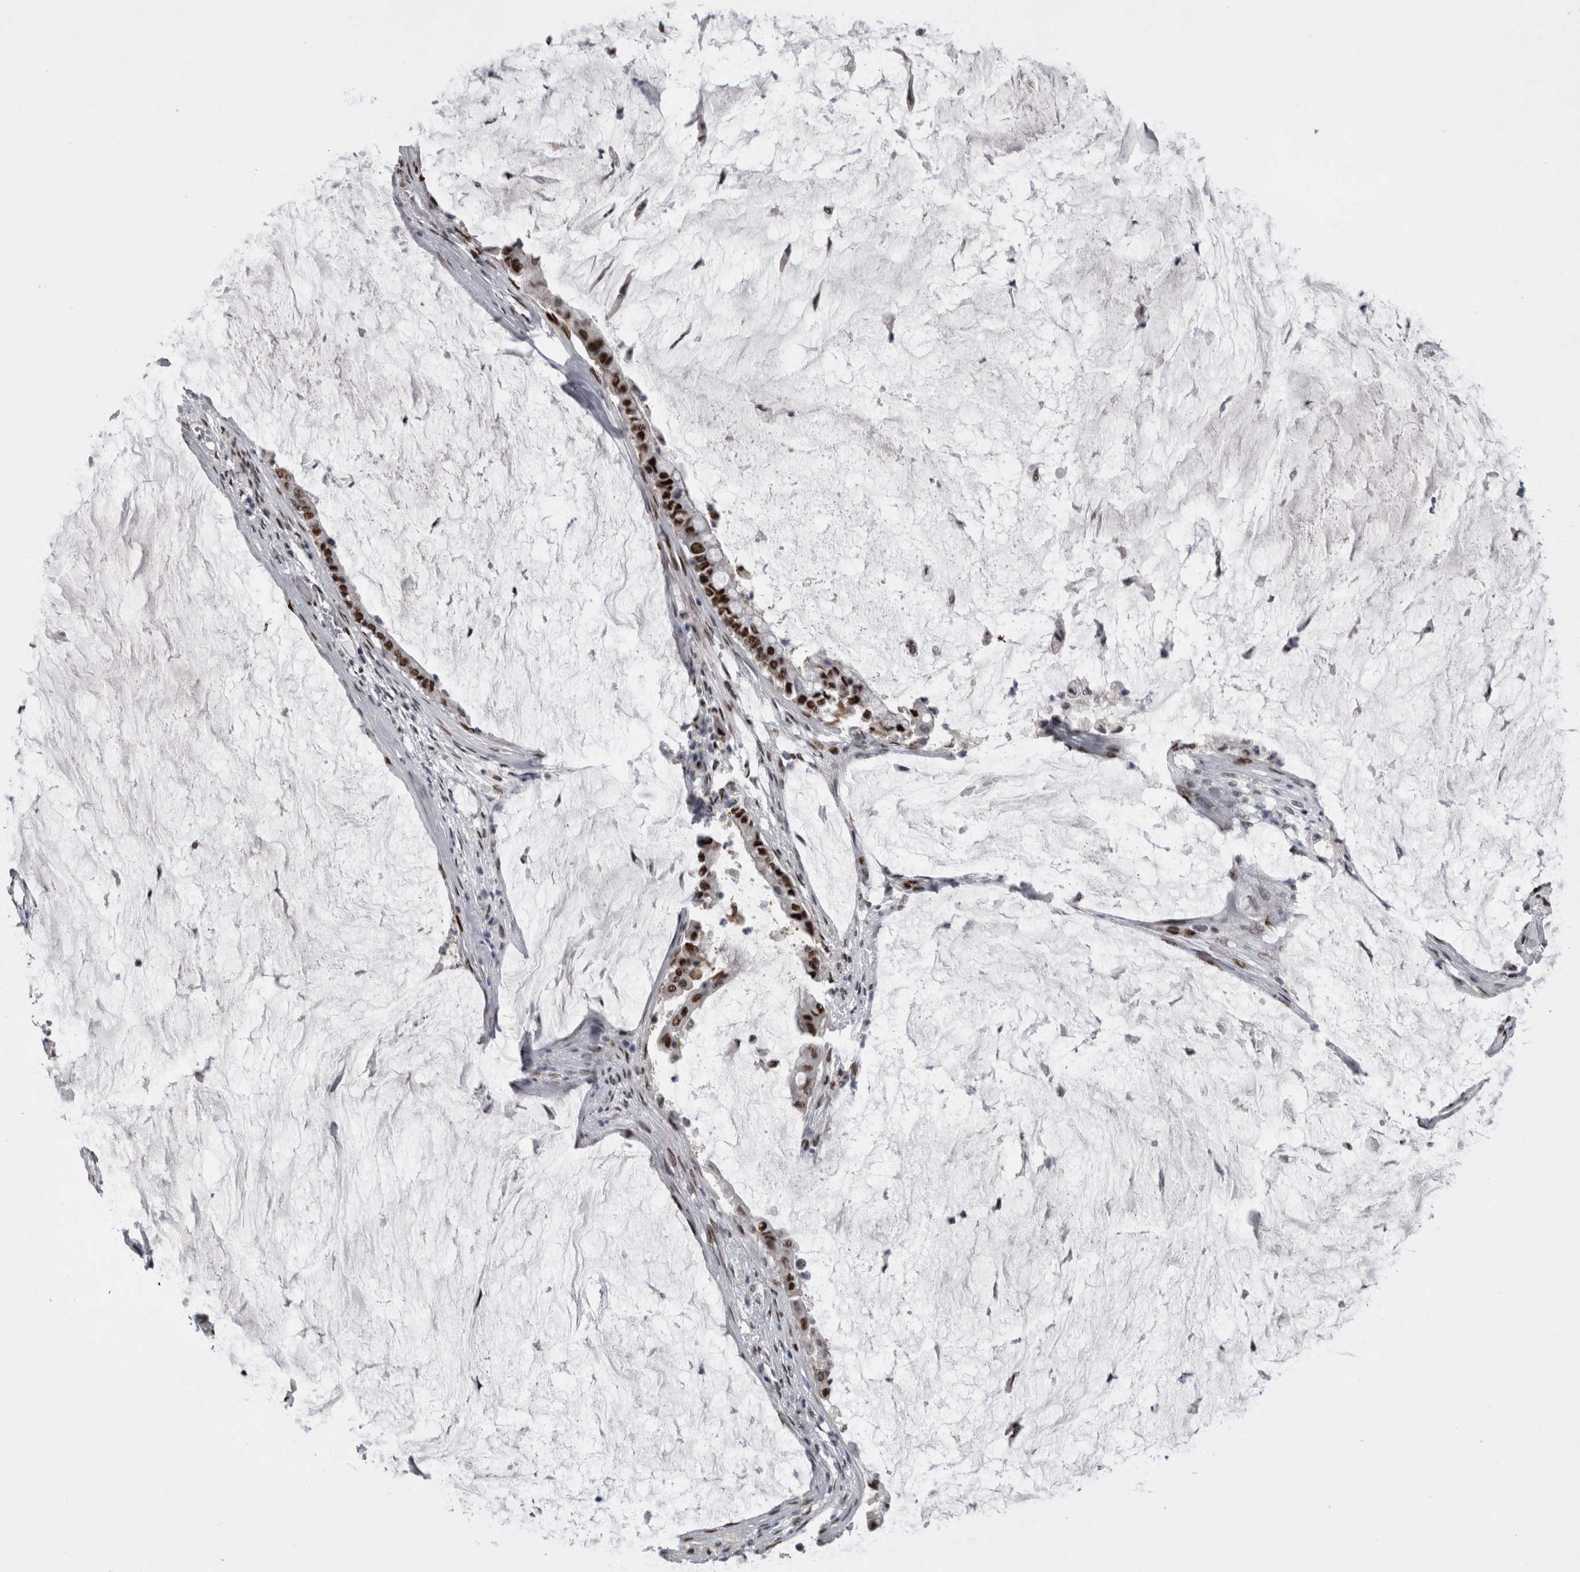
{"staining": {"intensity": "strong", "quantity": ">75%", "location": "nuclear"}, "tissue": "pancreatic cancer", "cell_type": "Tumor cells", "image_type": "cancer", "snomed": [{"axis": "morphology", "description": "Adenocarcinoma, NOS"}, {"axis": "topography", "description": "Pancreas"}], "caption": "Adenocarcinoma (pancreatic) was stained to show a protein in brown. There is high levels of strong nuclear expression in approximately >75% of tumor cells. (Brightfield microscopy of DAB IHC at high magnification).", "gene": "C1orf54", "patient": {"sex": "male", "age": 41}}